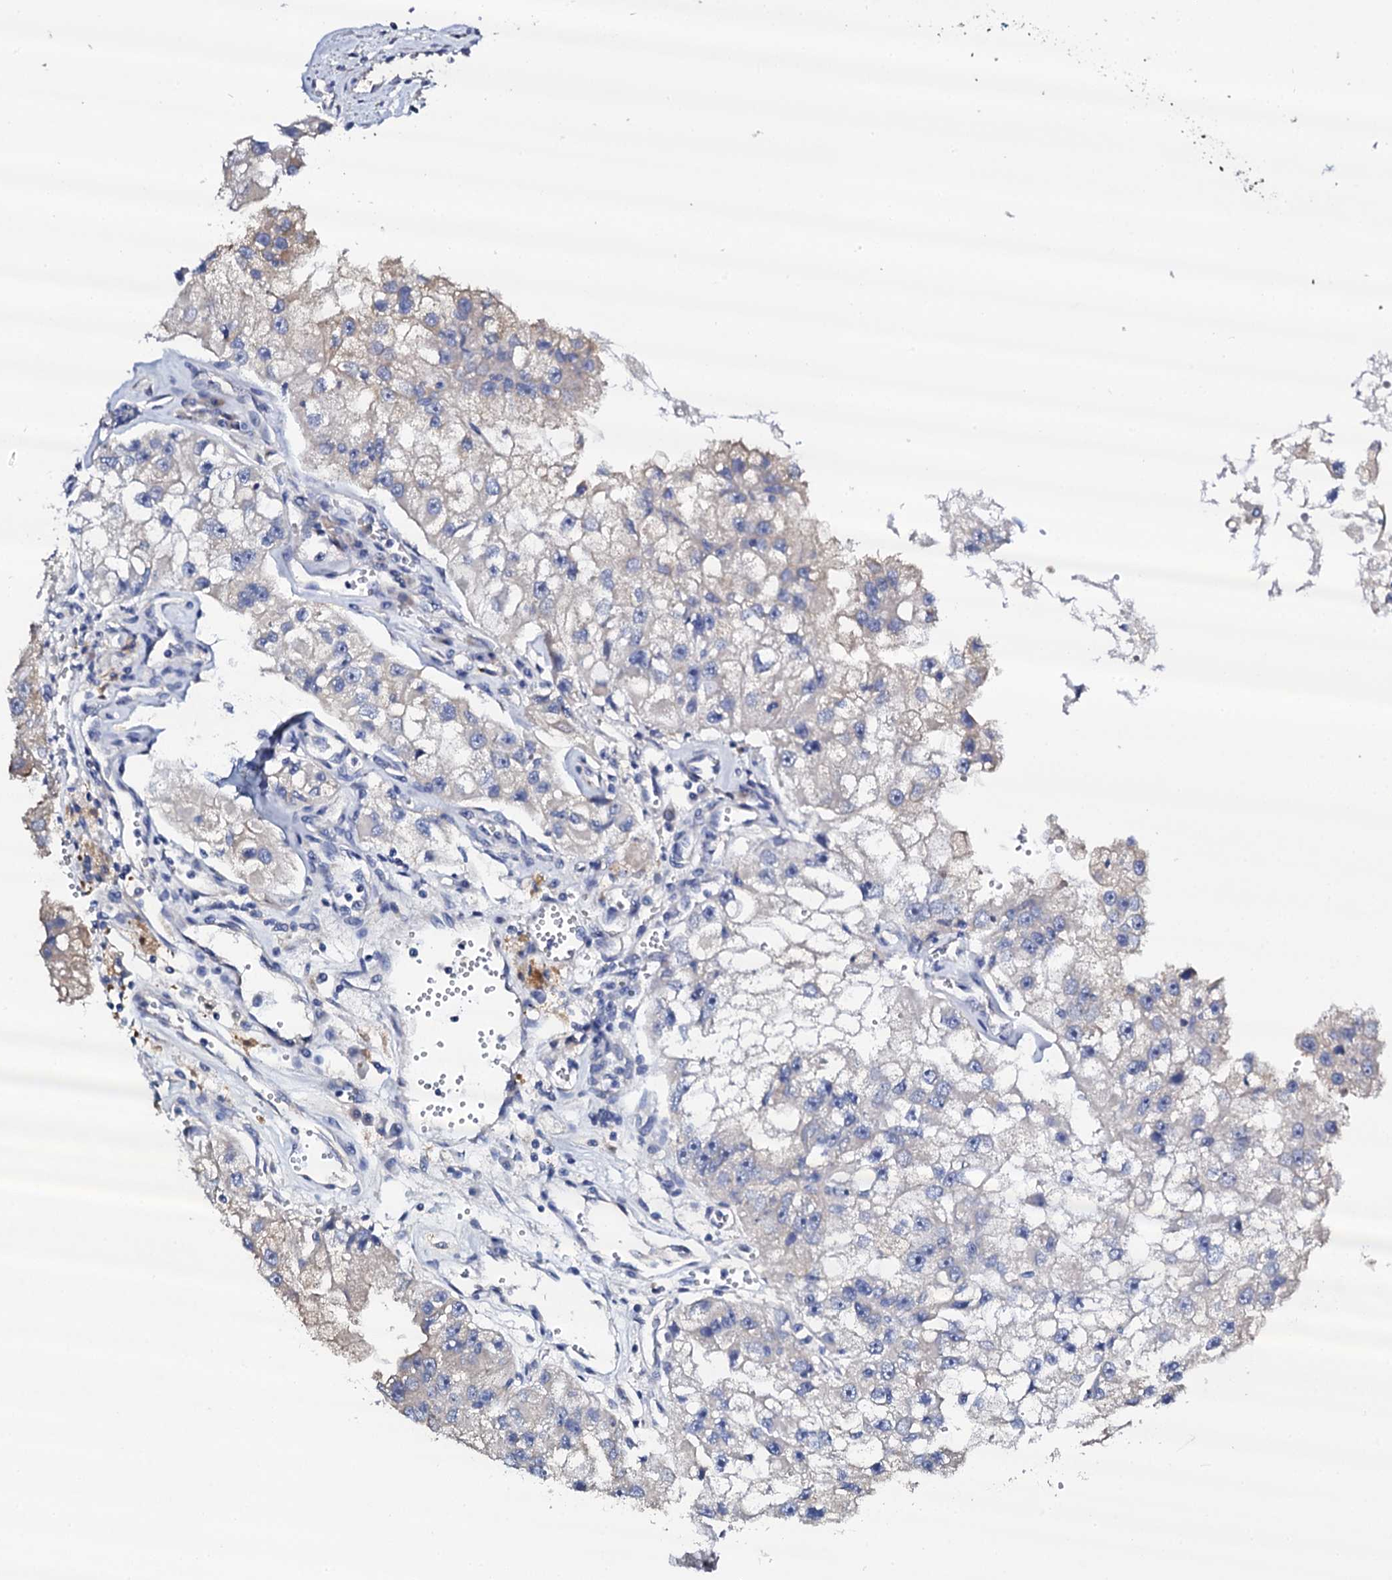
{"staining": {"intensity": "negative", "quantity": "none", "location": "none"}, "tissue": "renal cancer", "cell_type": "Tumor cells", "image_type": "cancer", "snomed": [{"axis": "morphology", "description": "Adenocarcinoma, NOS"}, {"axis": "topography", "description": "Kidney"}], "caption": "DAB immunohistochemical staining of renal cancer exhibits no significant expression in tumor cells.", "gene": "NAA16", "patient": {"sex": "male", "age": 63}}